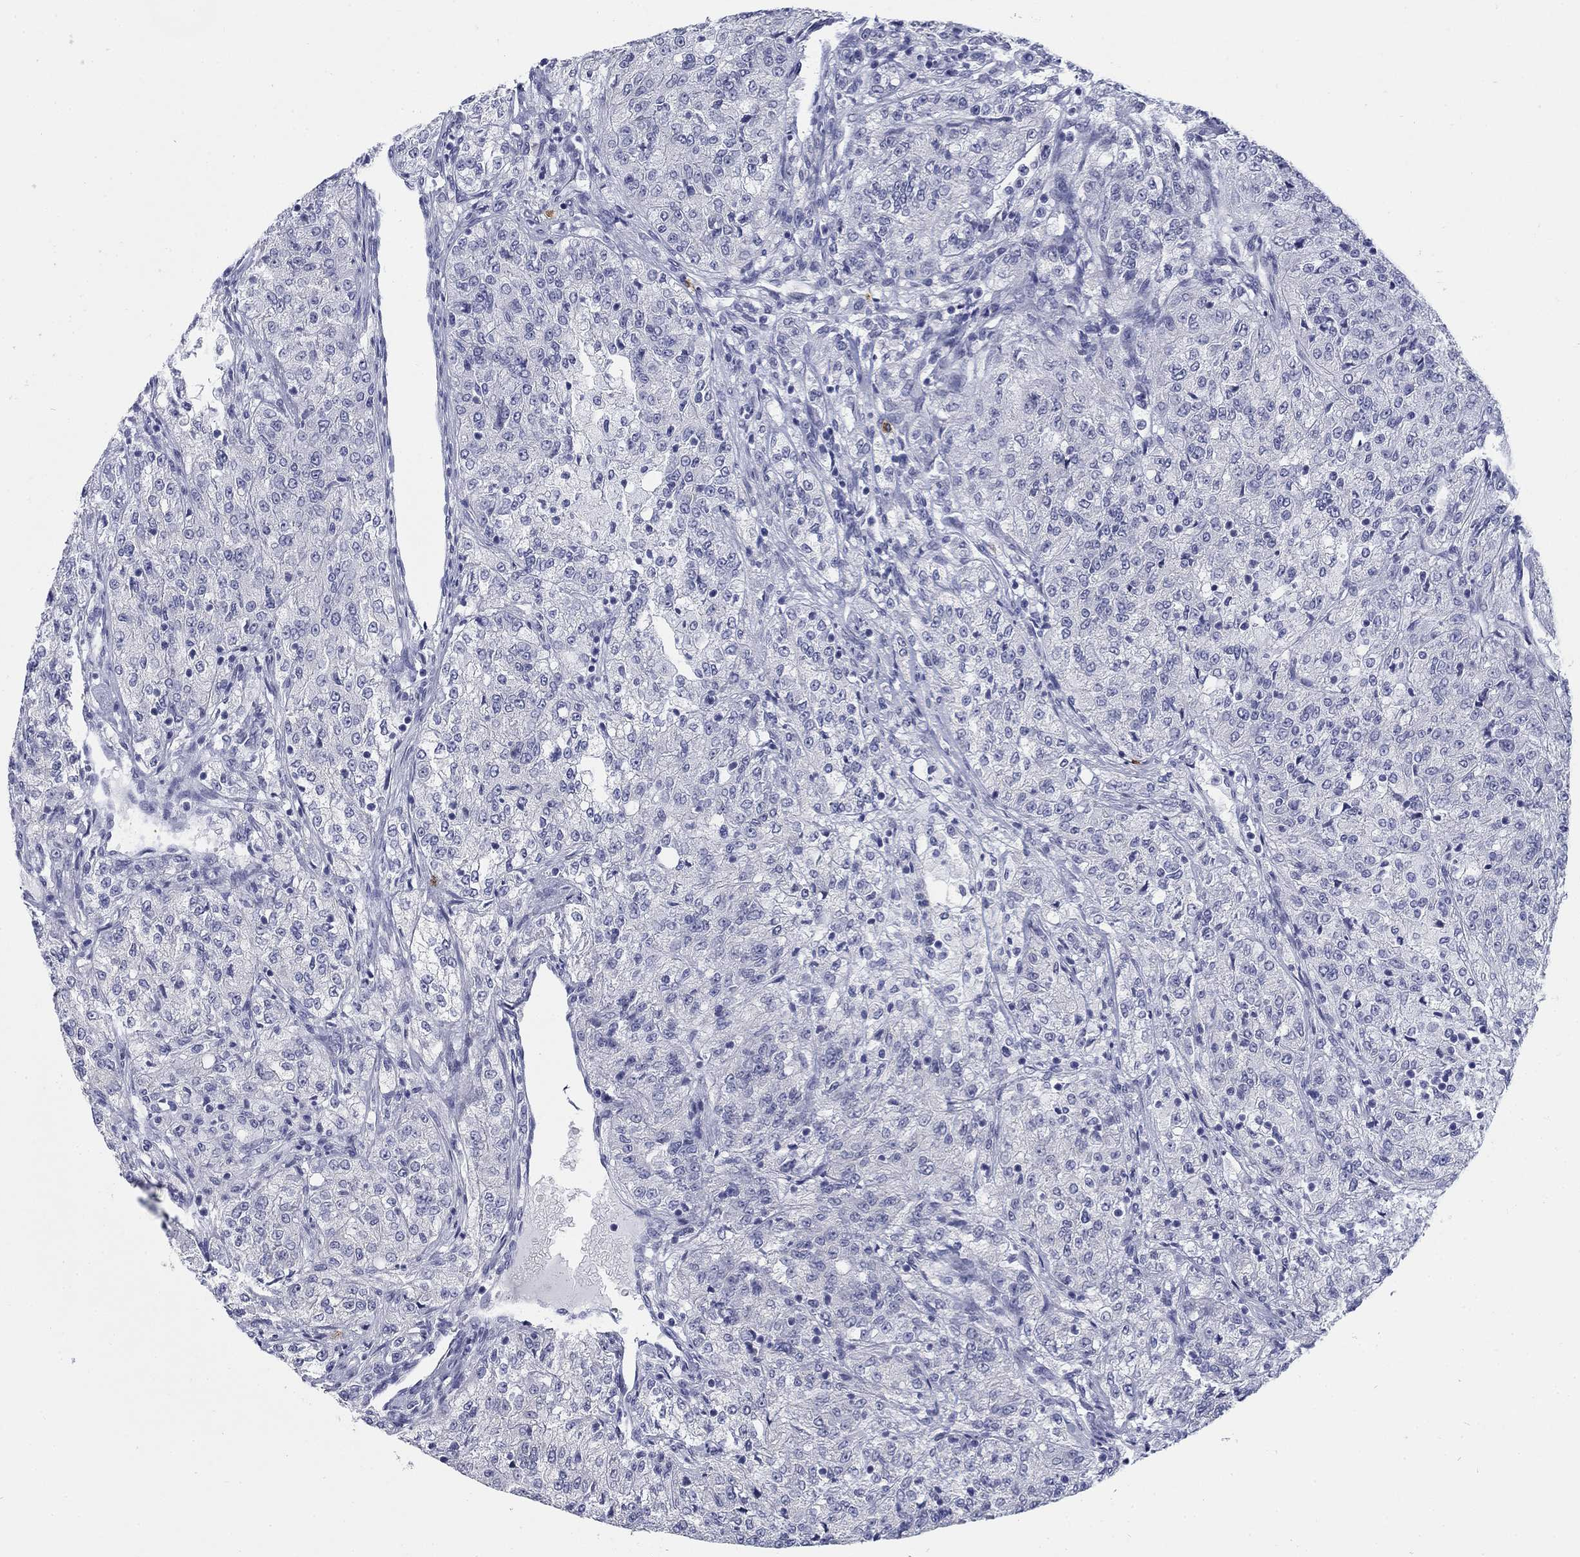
{"staining": {"intensity": "negative", "quantity": "none", "location": "none"}, "tissue": "renal cancer", "cell_type": "Tumor cells", "image_type": "cancer", "snomed": [{"axis": "morphology", "description": "Adenocarcinoma, NOS"}, {"axis": "topography", "description": "Kidney"}], "caption": "A high-resolution photomicrograph shows immunohistochemistry (IHC) staining of renal cancer (adenocarcinoma), which displays no significant positivity in tumor cells.", "gene": "ECEL1", "patient": {"sex": "female", "age": 63}}